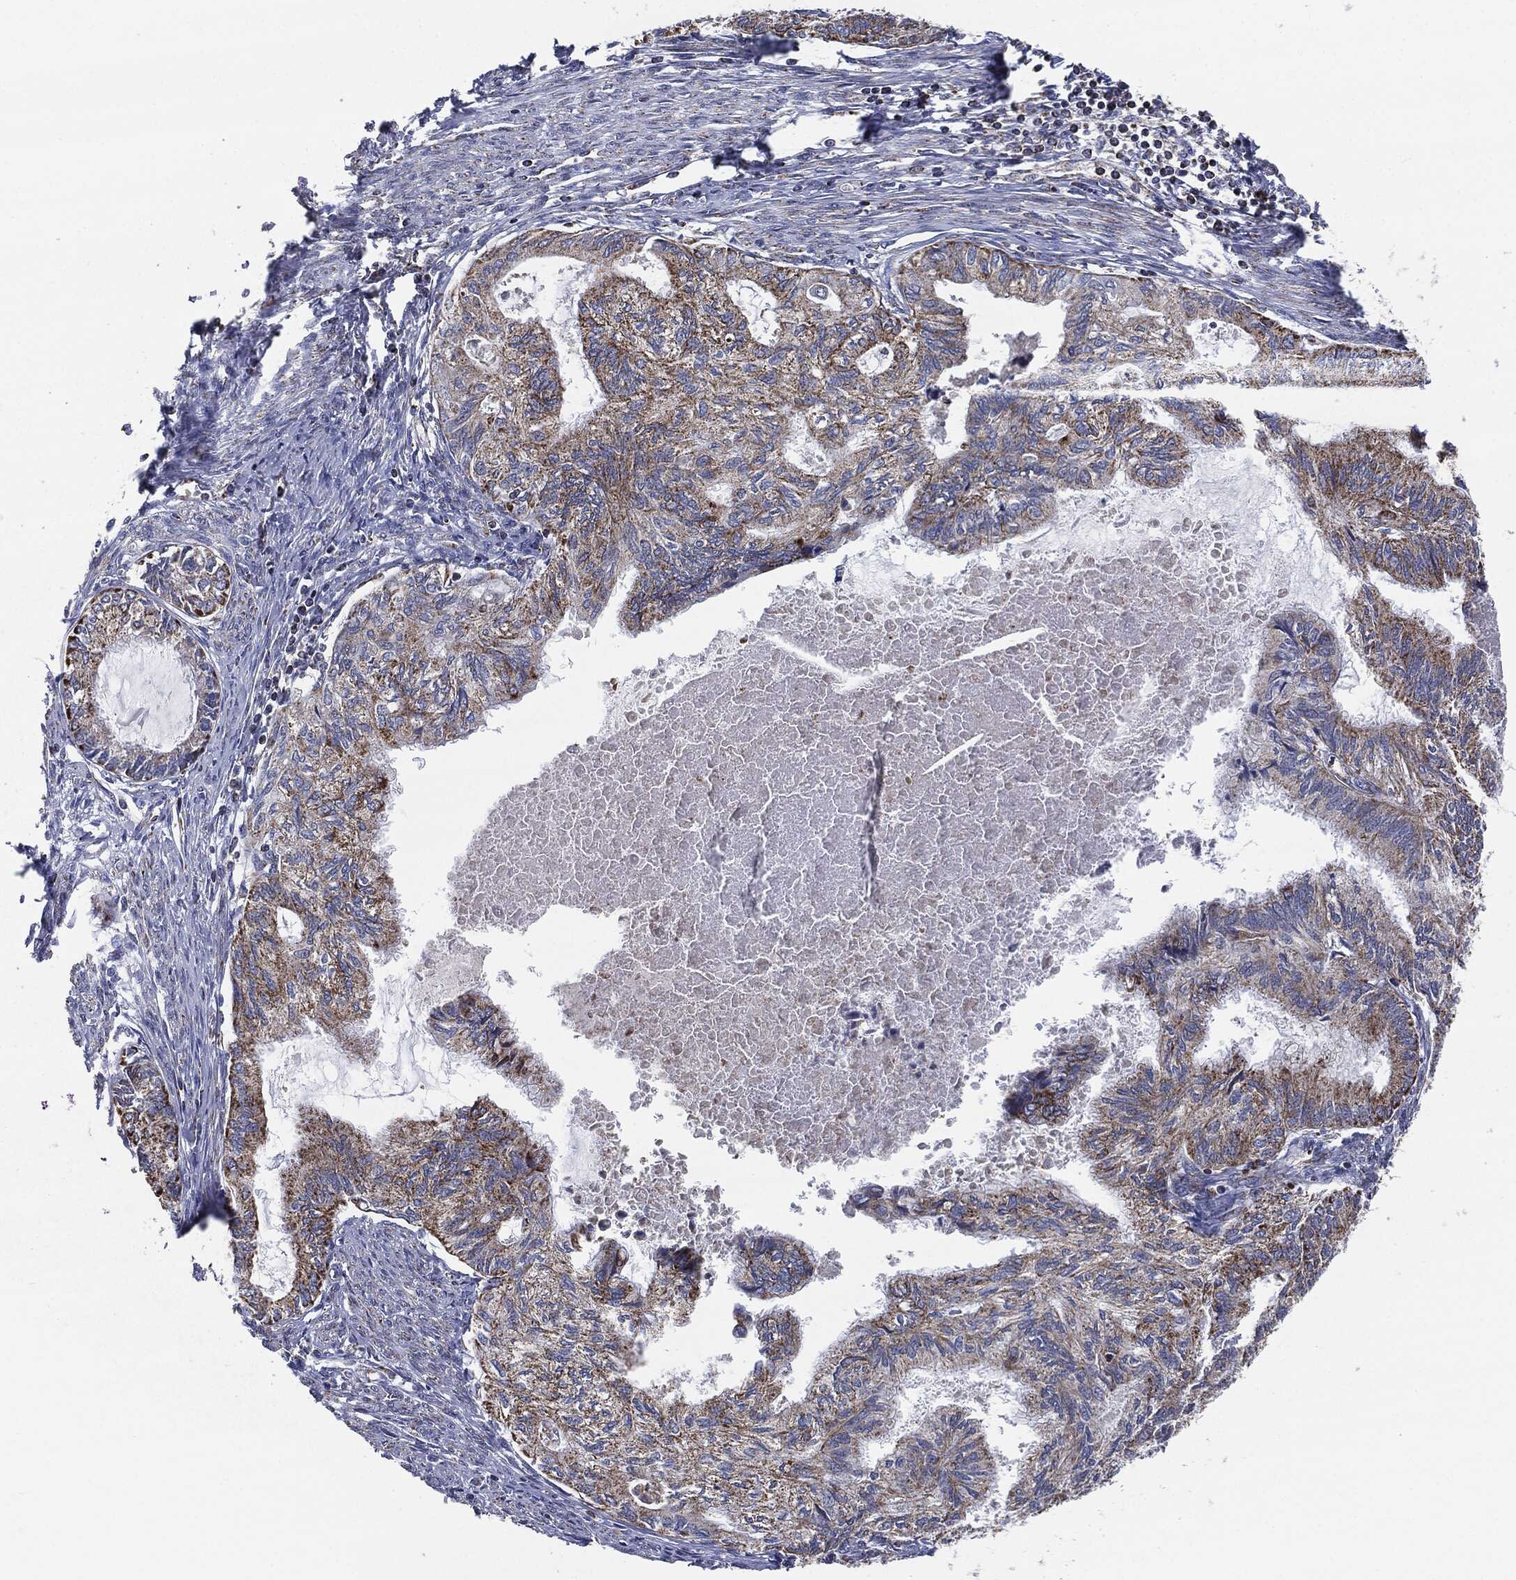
{"staining": {"intensity": "moderate", "quantity": ">75%", "location": "cytoplasmic/membranous"}, "tissue": "endometrial cancer", "cell_type": "Tumor cells", "image_type": "cancer", "snomed": [{"axis": "morphology", "description": "Adenocarcinoma, NOS"}, {"axis": "topography", "description": "Endometrium"}], "caption": "Tumor cells show medium levels of moderate cytoplasmic/membranous expression in about >75% of cells in endometrial cancer.", "gene": "NDUFV2", "patient": {"sex": "female", "age": 86}}